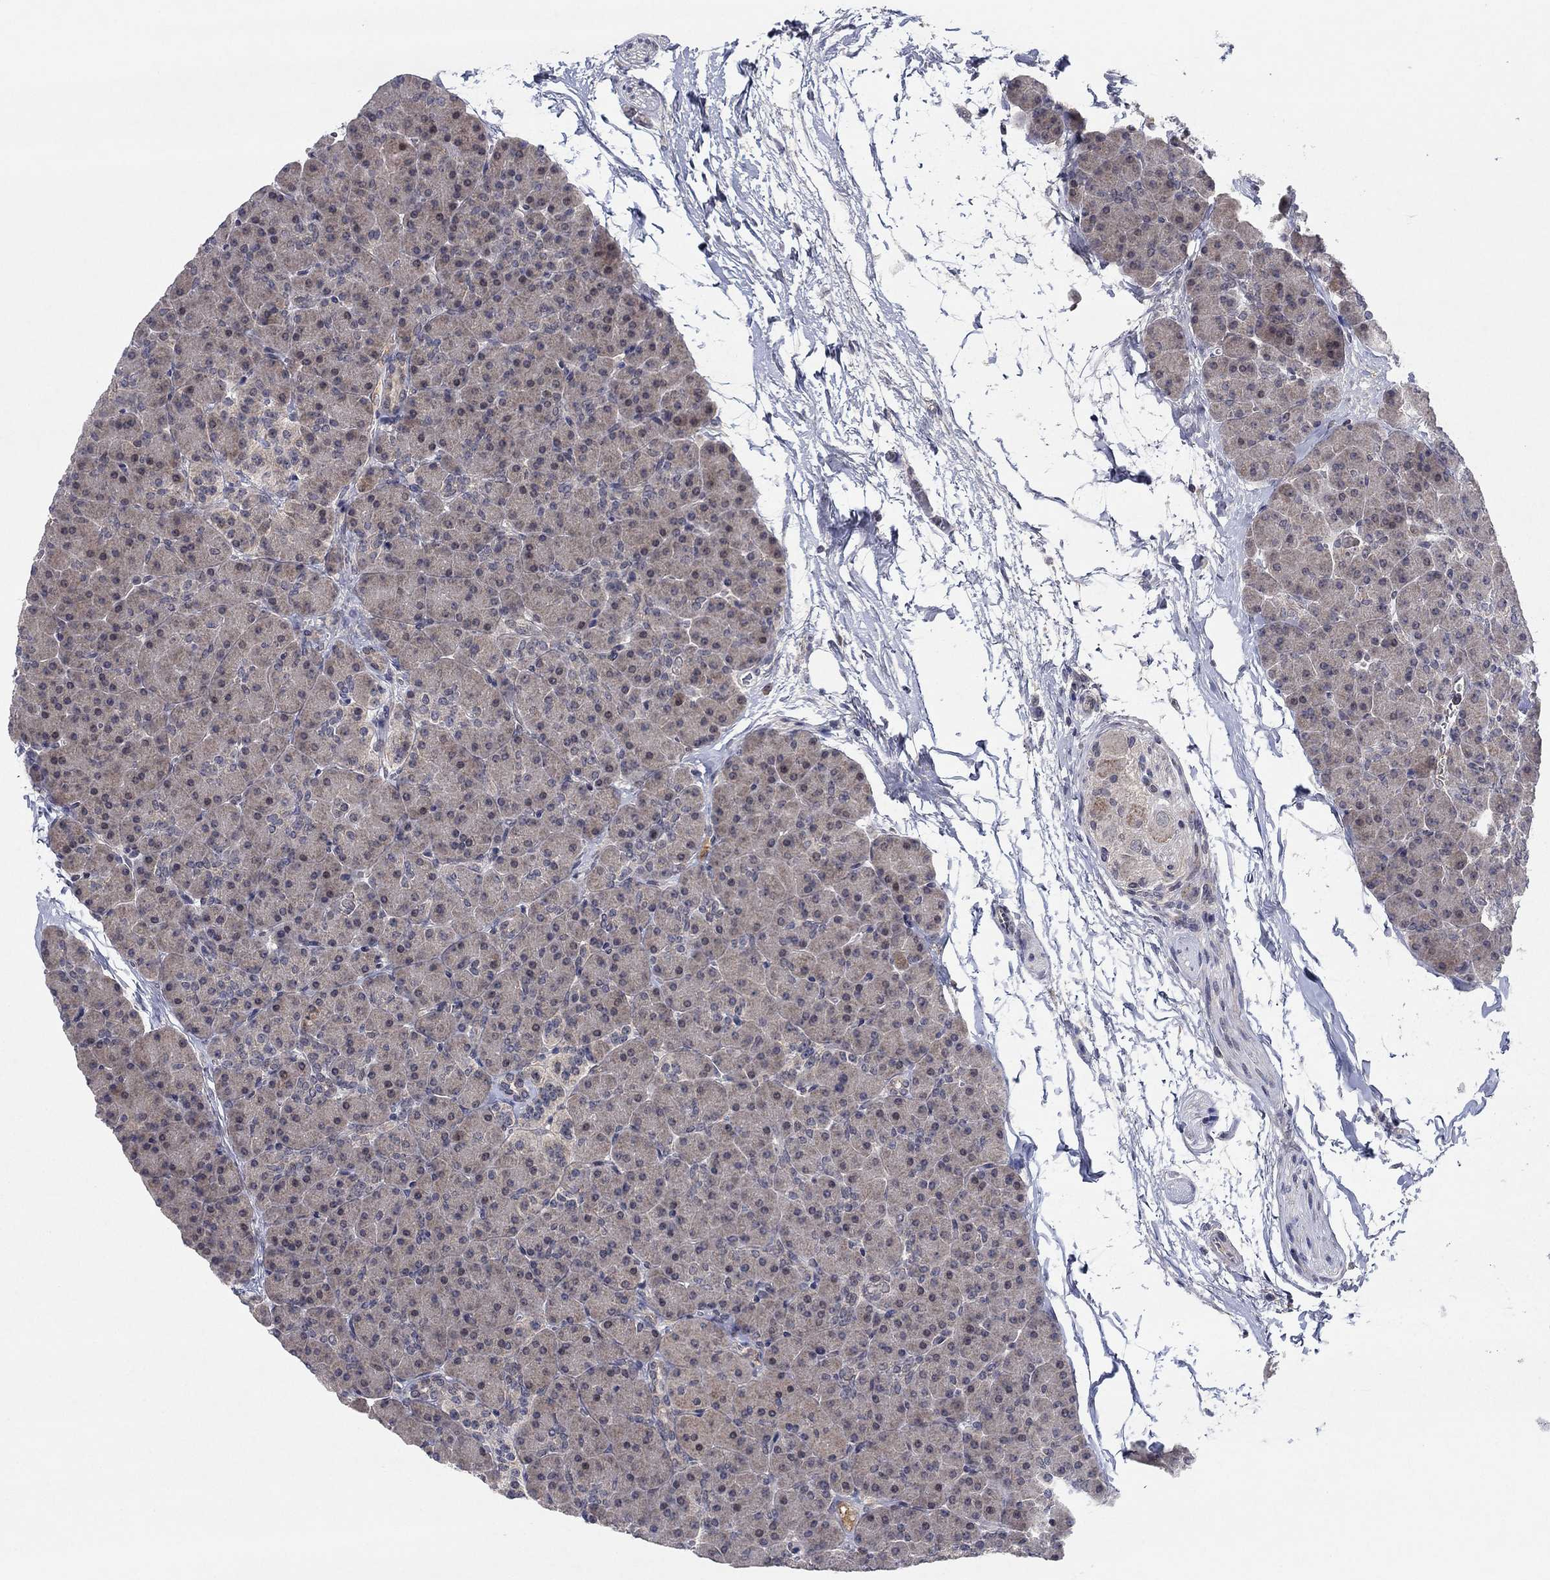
{"staining": {"intensity": "negative", "quantity": "none", "location": "none"}, "tissue": "pancreas", "cell_type": "Exocrine glandular cells", "image_type": "normal", "snomed": [{"axis": "morphology", "description": "Normal tissue, NOS"}, {"axis": "topography", "description": "Pancreas"}], "caption": "Image shows no protein staining in exocrine glandular cells of benign pancreas.", "gene": "IL4", "patient": {"sex": "female", "age": 44}}